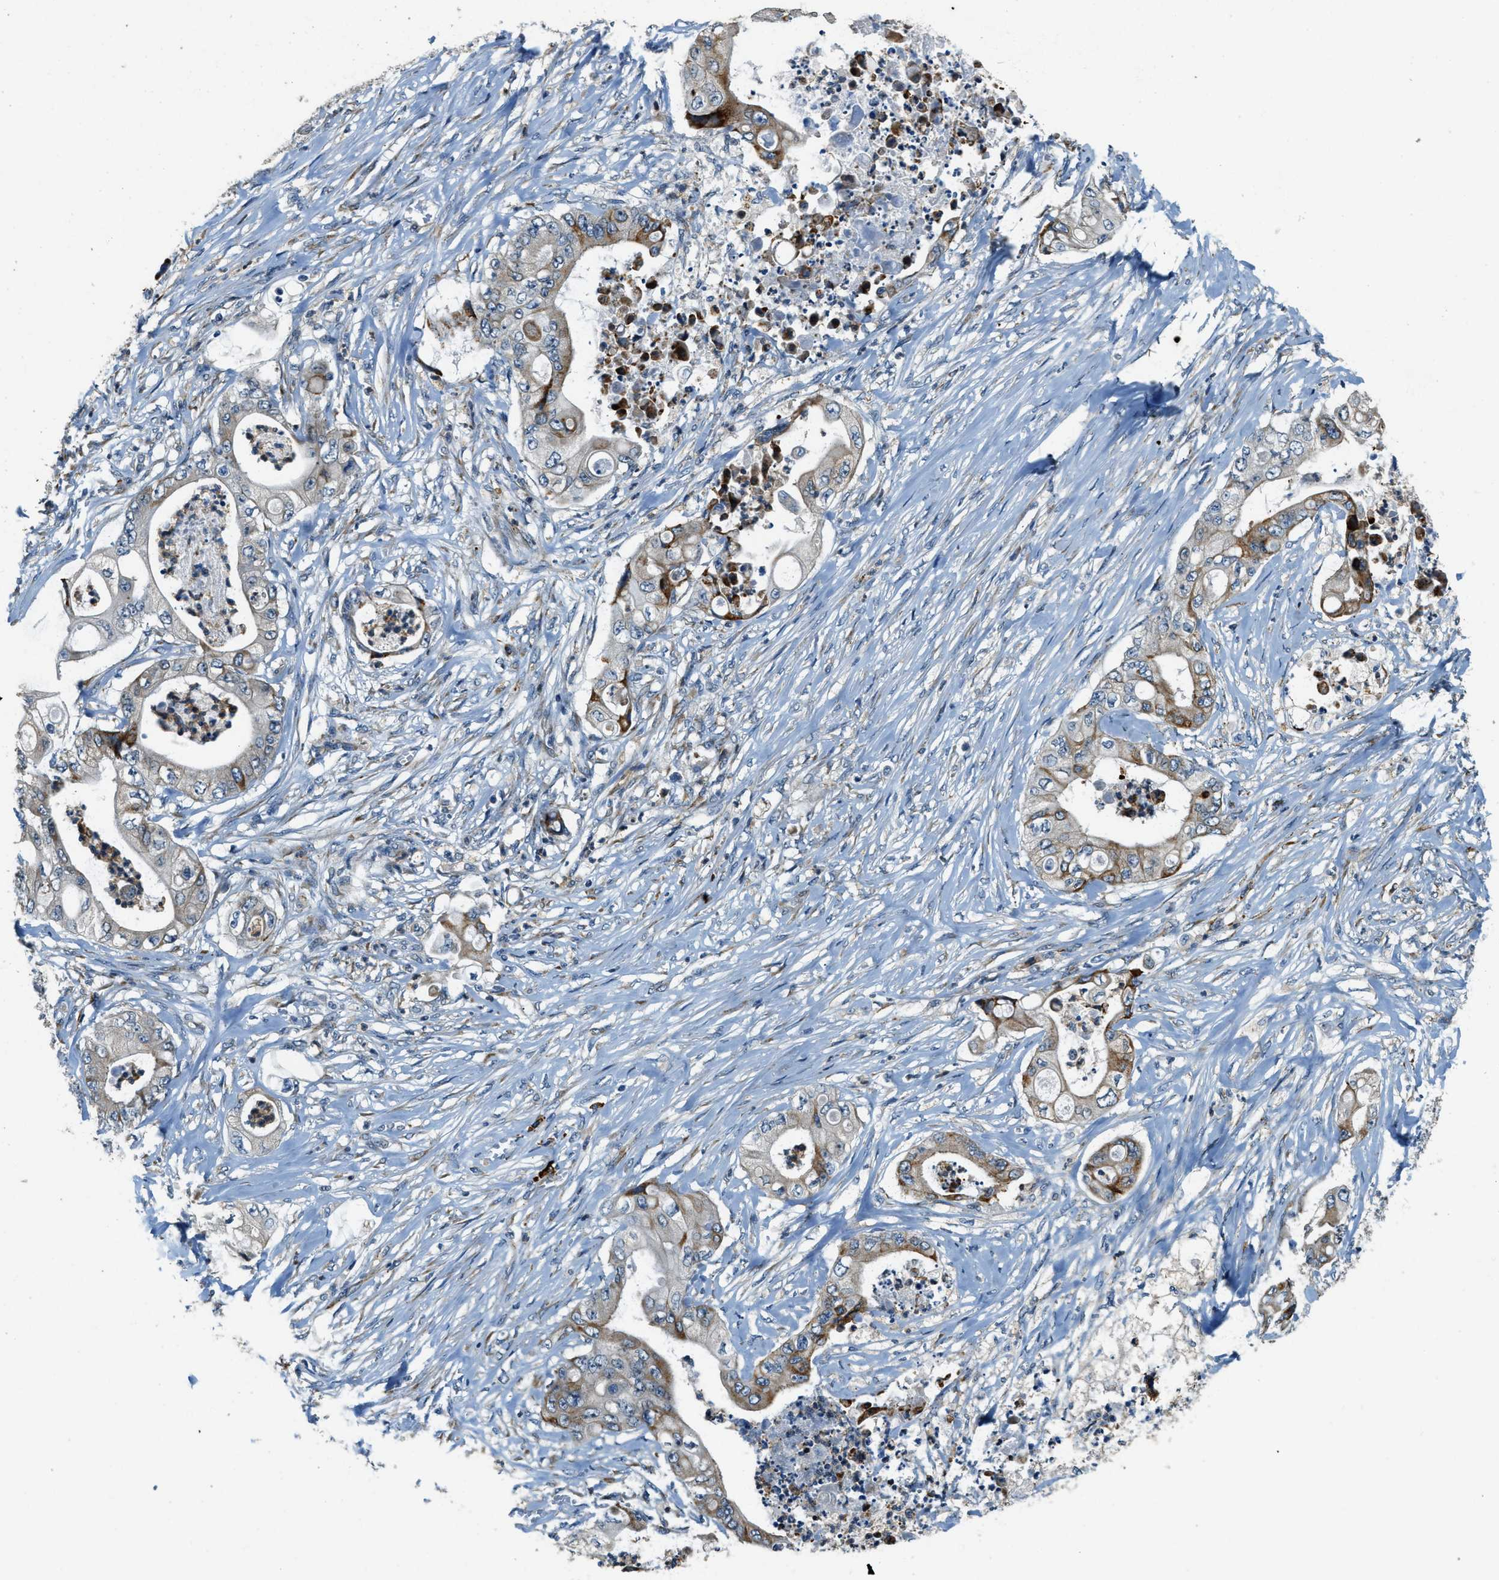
{"staining": {"intensity": "moderate", "quantity": "25%-75%", "location": "cytoplasmic/membranous"}, "tissue": "stomach cancer", "cell_type": "Tumor cells", "image_type": "cancer", "snomed": [{"axis": "morphology", "description": "Adenocarcinoma, NOS"}, {"axis": "topography", "description": "Stomach"}], "caption": "High-power microscopy captured an IHC photomicrograph of stomach cancer, revealing moderate cytoplasmic/membranous staining in approximately 25%-75% of tumor cells. (Stains: DAB in brown, nuclei in blue, Microscopy: brightfield microscopy at high magnification).", "gene": "HERC2", "patient": {"sex": "female", "age": 73}}